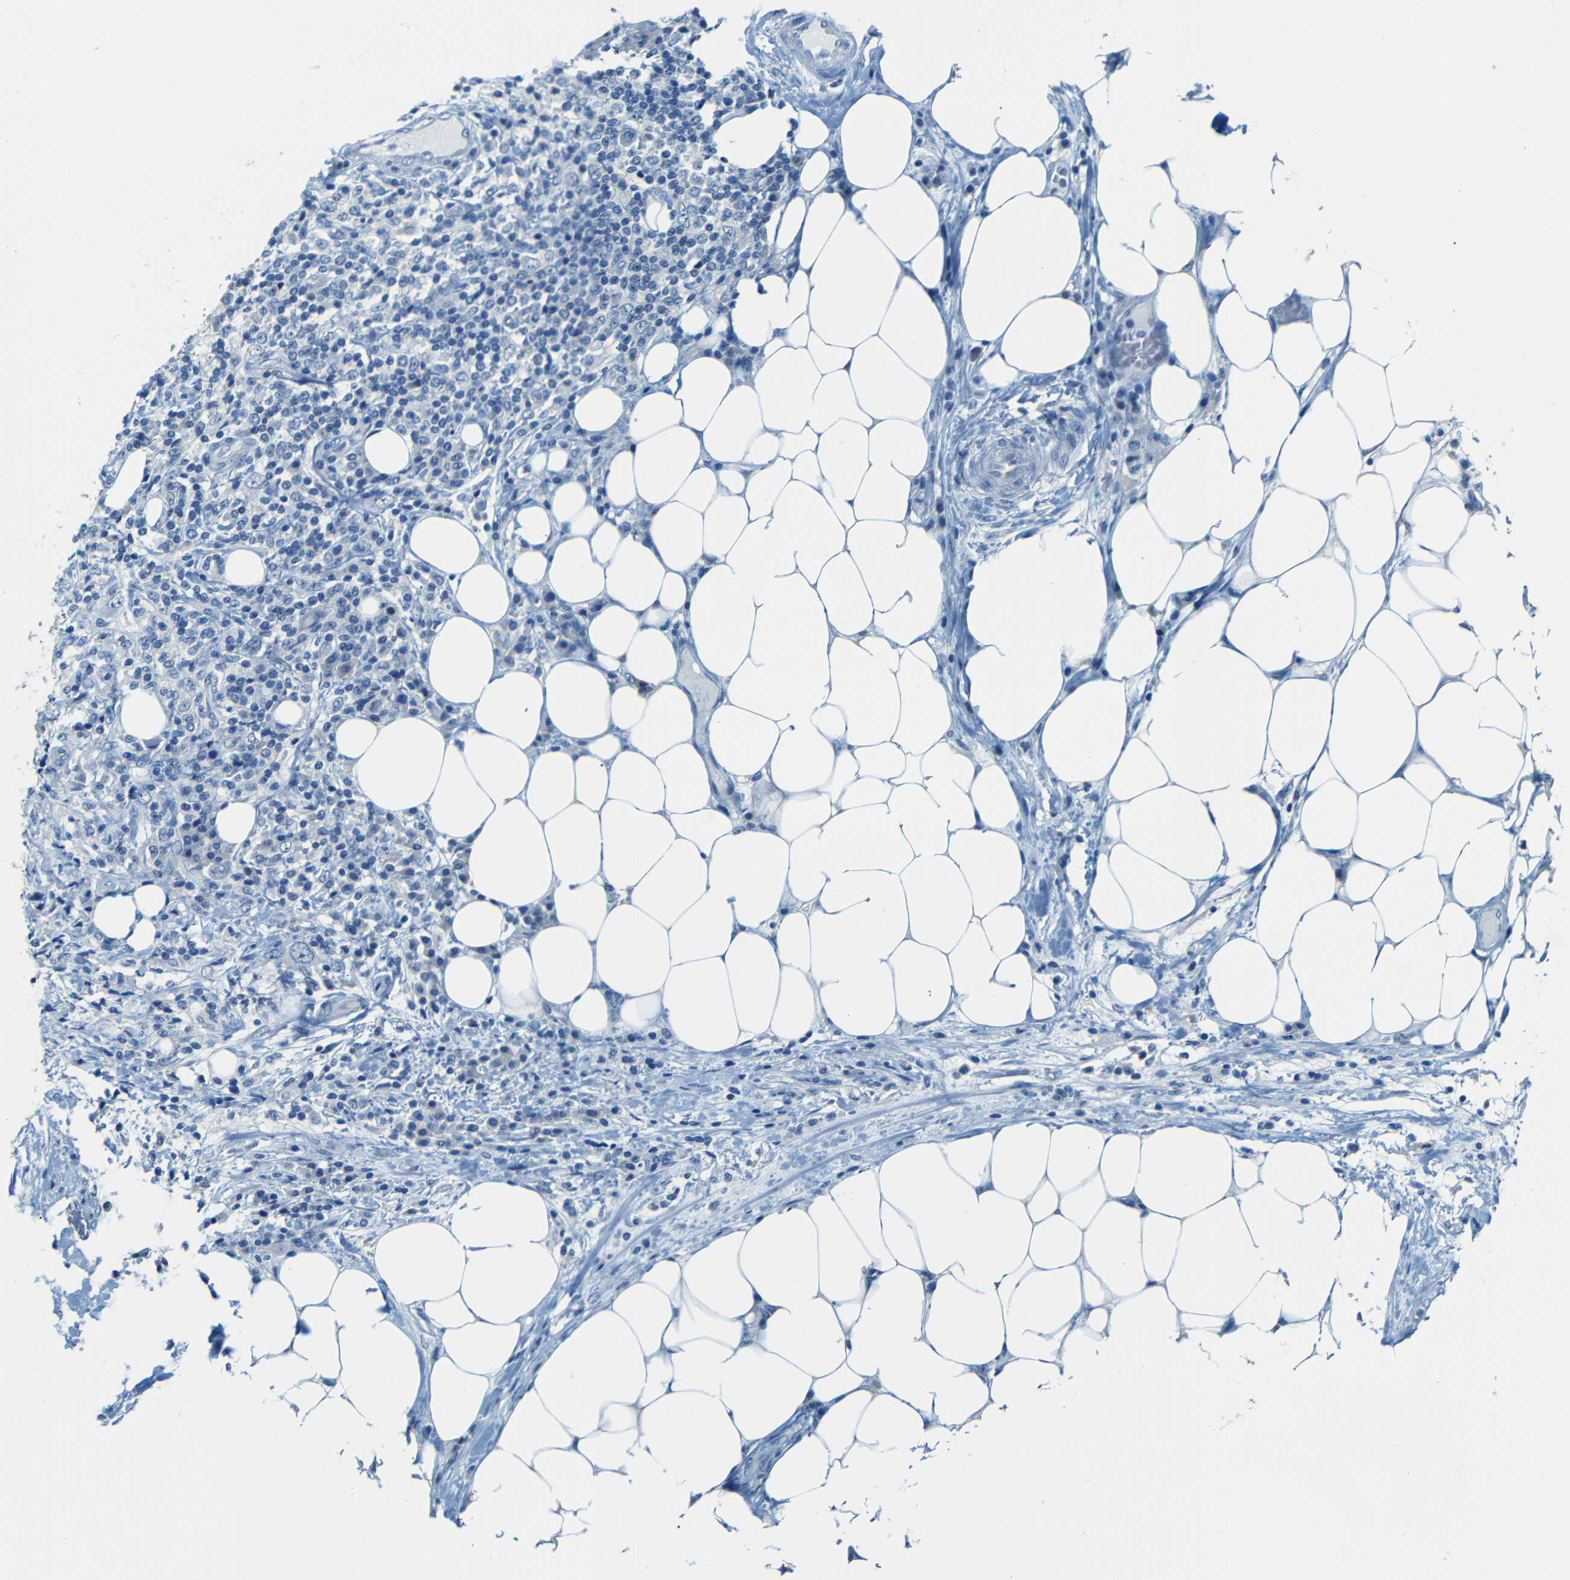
{"staining": {"intensity": "negative", "quantity": "none", "location": "none"}, "tissue": "colorectal cancer", "cell_type": "Tumor cells", "image_type": "cancer", "snomed": [{"axis": "morphology", "description": "Adenocarcinoma, NOS"}, {"axis": "topography", "description": "Colon"}], "caption": "Histopathology image shows no protein positivity in tumor cells of colorectal cancer (adenocarcinoma) tissue.", "gene": "ZMAT1", "patient": {"sex": "male", "age": 71}}